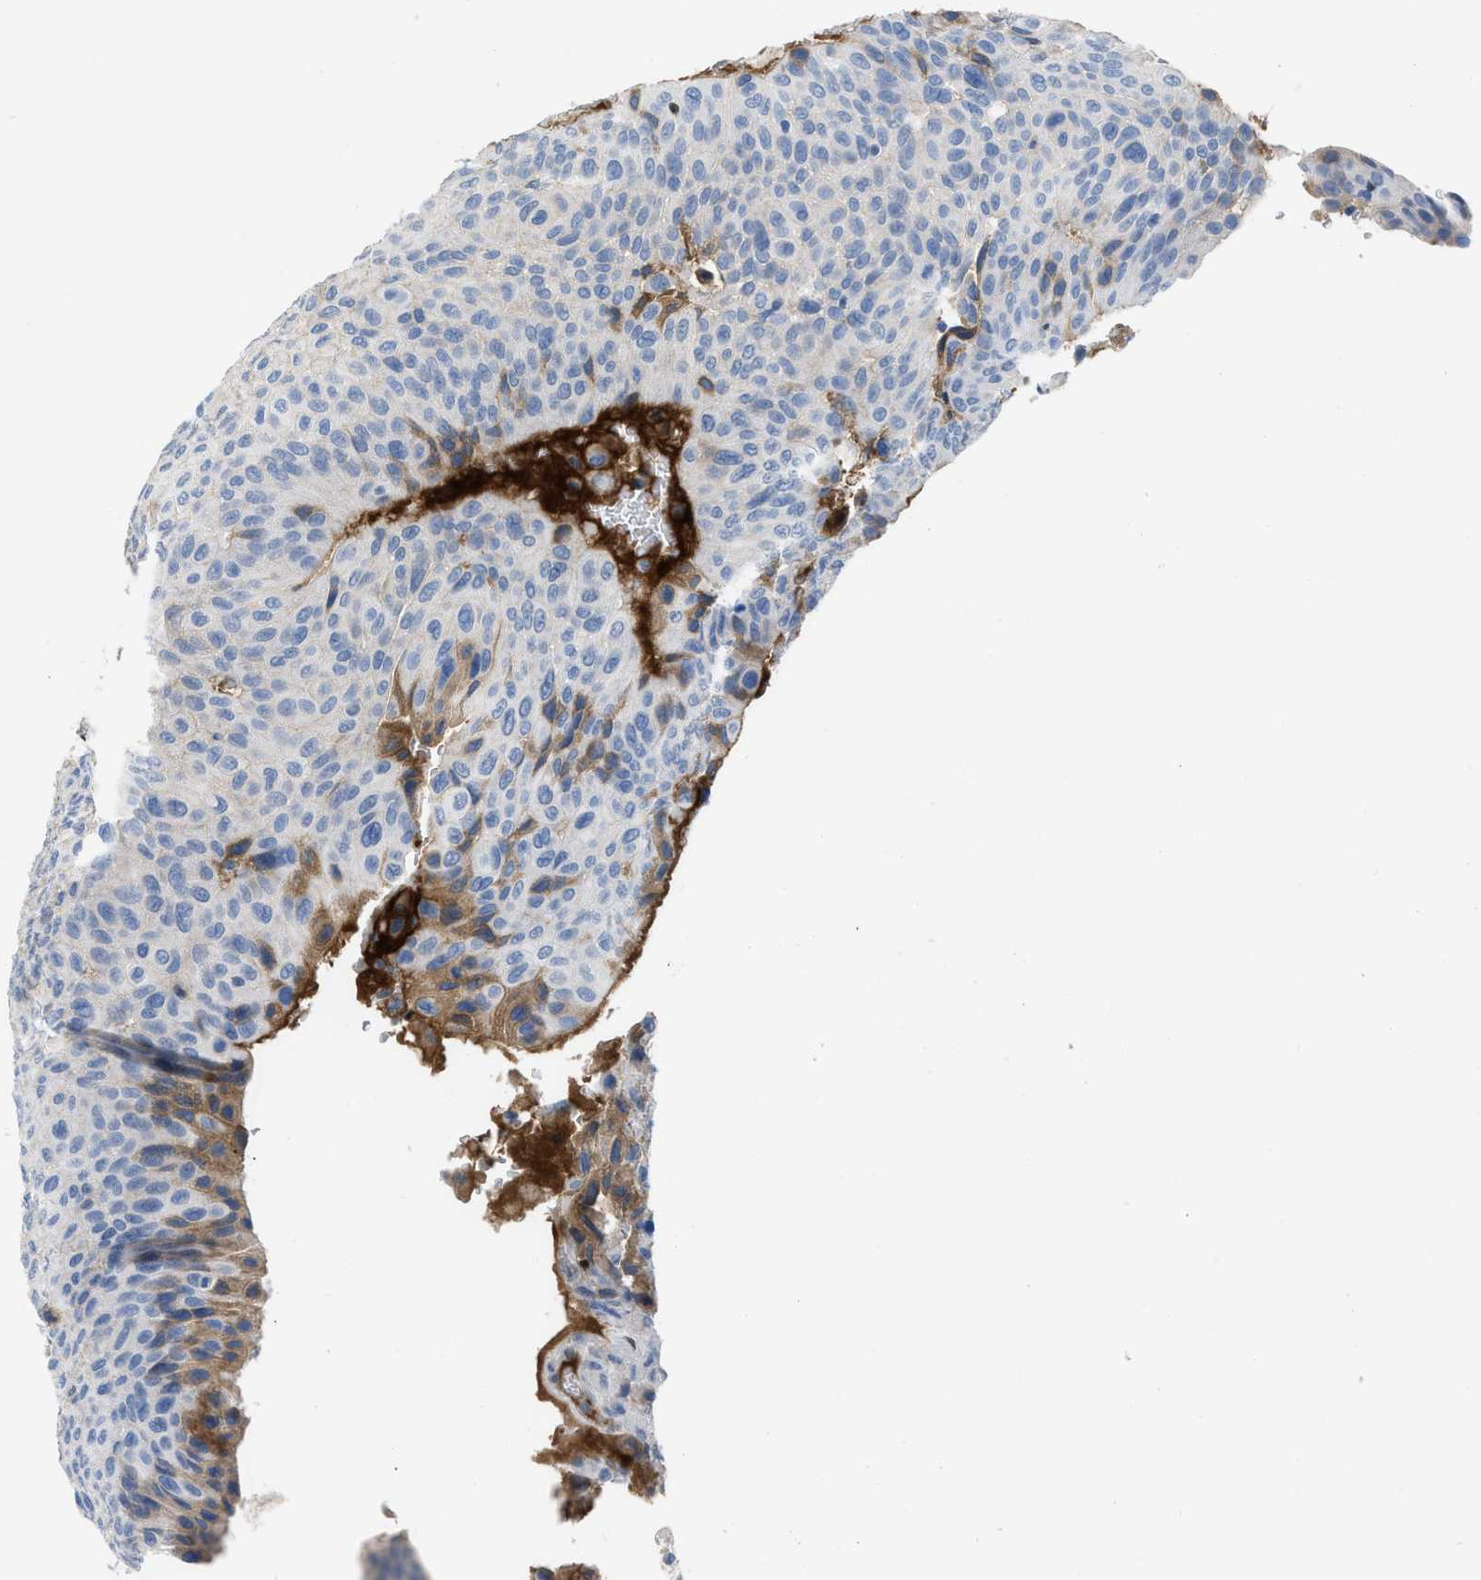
{"staining": {"intensity": "moderate", "quantity": "<25%", "location": "cytoplasmic/membranous"}, "tissue": "urothelial cancer", "cell_type": "Tumor cells", "image_type": "cancer", "snomed": [{"axis": "morphology", "description": "Urothelial carcinoma, High grade"}, {"axis": "topography", "description": "Urinary bladder"}], "caption": "A micrograph of human urothelial cancer stained for a protein shows moderate cytoplasmic/membranous brown staining in tumor cells. Nuclei are stained in blue.", "gene": "LEF1", "patient": {"sex": "male", "age": 66}}